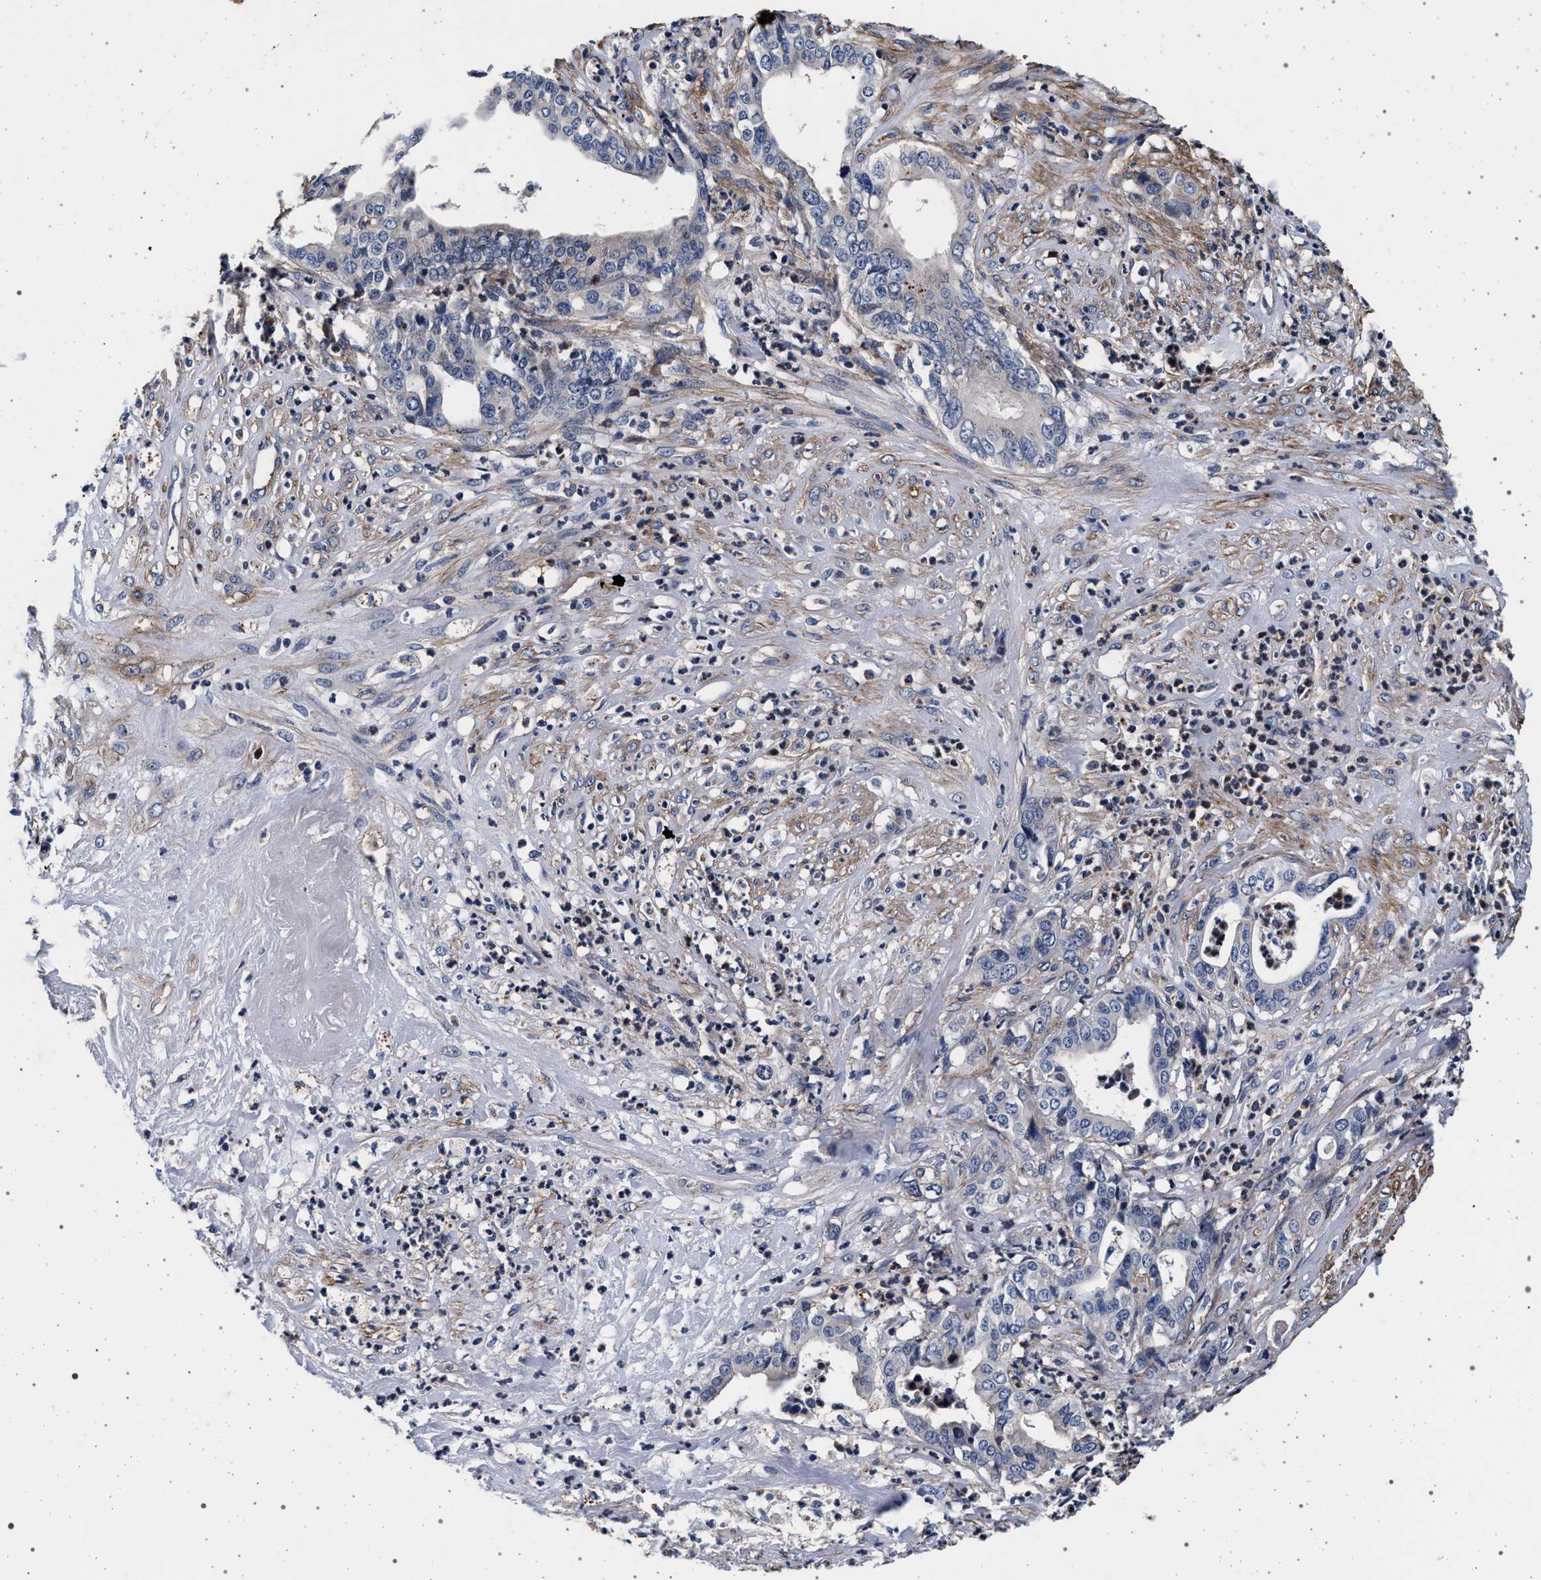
{"staining": {"intensity": "weak", "quantity": "<25%", "location": "cytoplasmic/membranous"}, "tissue": "liver cancer", "cell_type": "Tumor cells", "image_type": "cancer", "snomed": [{"axis": "morphology", "description": "Cholangiocarcinoma"}, {"axis": "topography", "description": "Liver"}], "caption": "DAB immunohistochemical staining of liver cholangiocarcinoma displays no significant expression in tumor cells. (DAB immunohistochemistry with hematoxylin counter stain).", "gene": "KCNK6", "patient": {"sex": "female", "age": 61}}